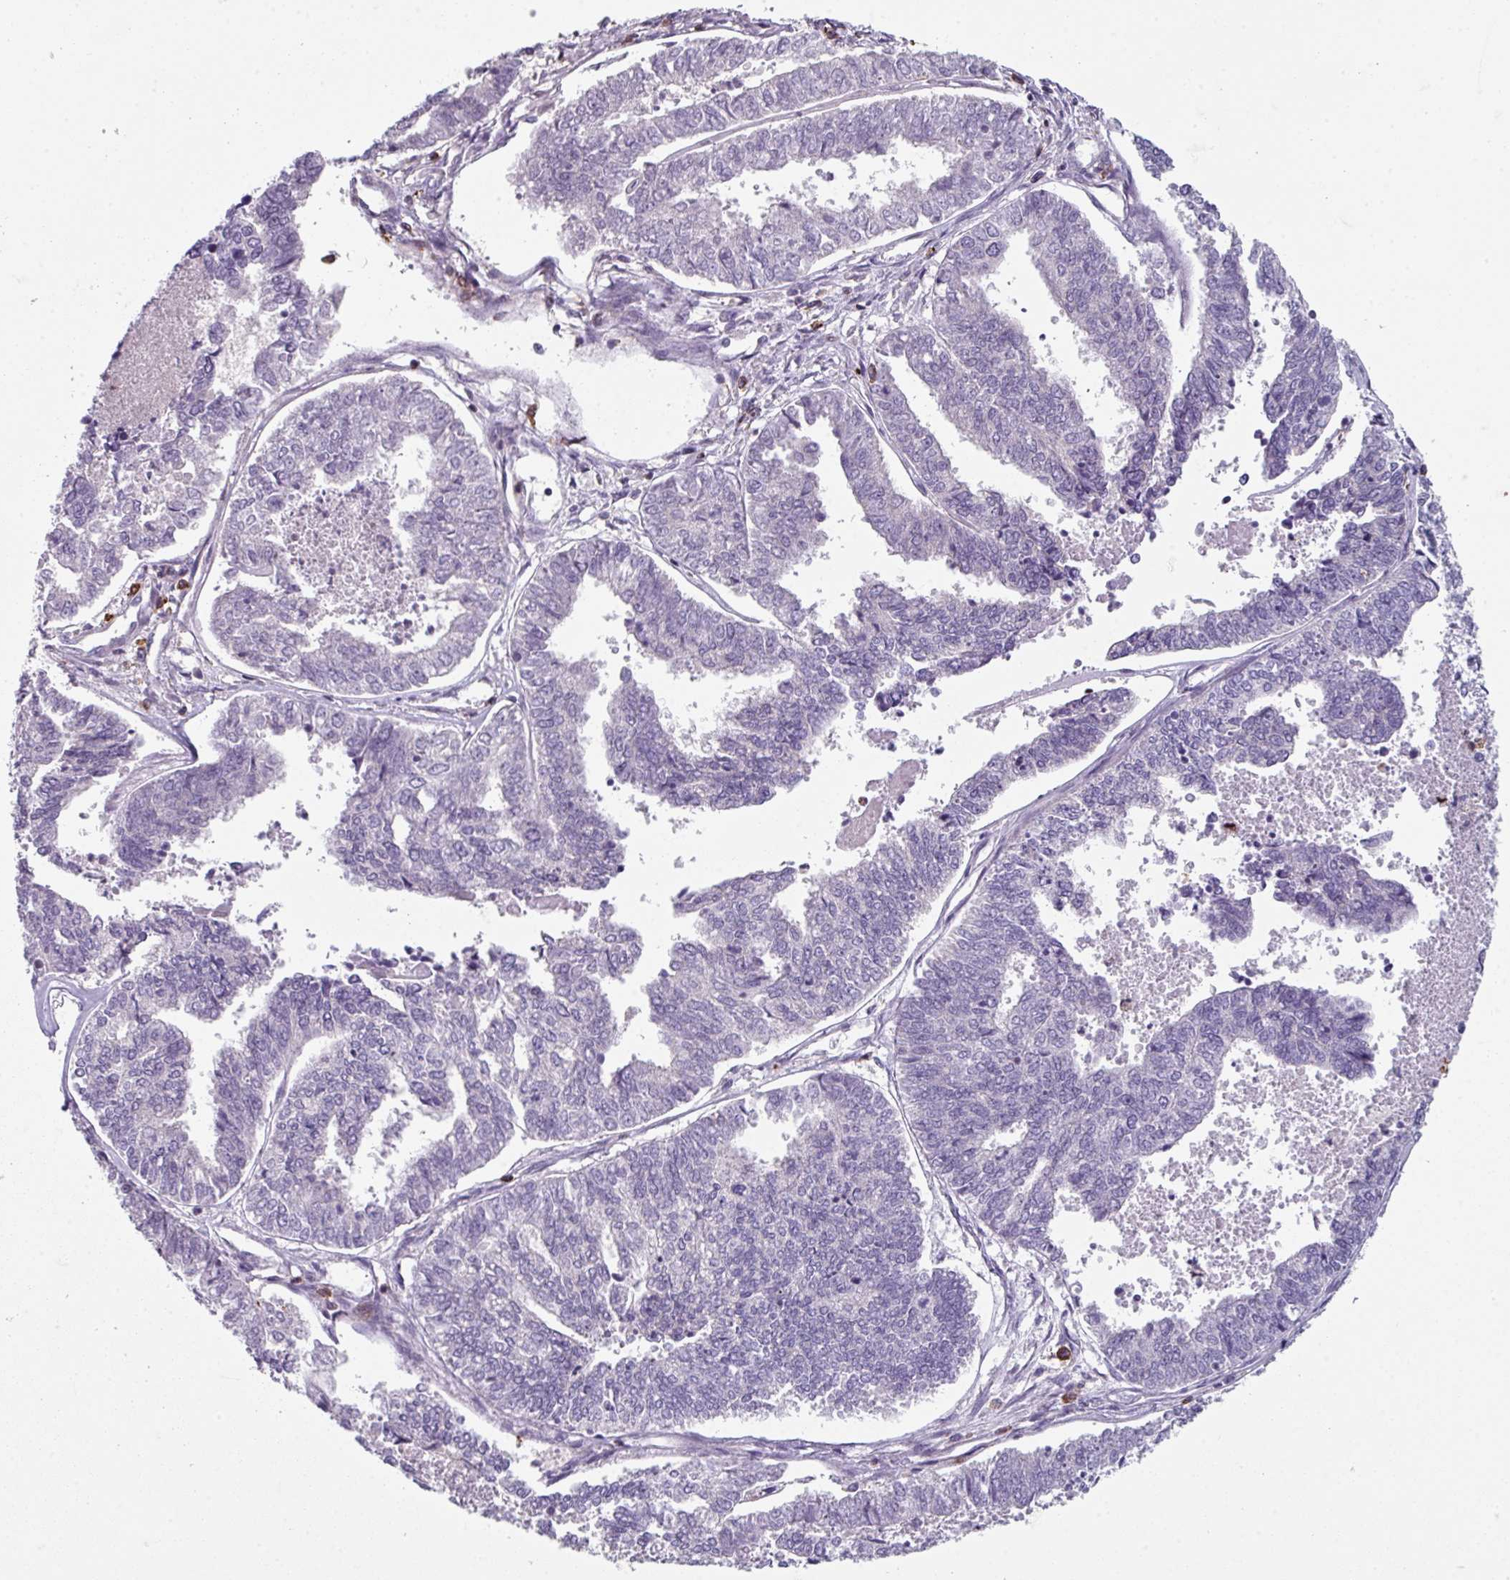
{"staining": {"intensity": "negative", "quantity": "none", "location": "none"}, "tissue": "endometrial cancer", "cell_type": "Tumor cells", "image_type": "cancer", "snomed": [{"axis": "morphology", "description": "Adenocarcinoma, NOS"}, {"axis": "topography", "description": "Endometrium"}], "caption": "Tumor cells are negative for protein expression in human endometrial cancer.", "gene": "NEDD9", "patient": {"sex": "female", "age": 73}}